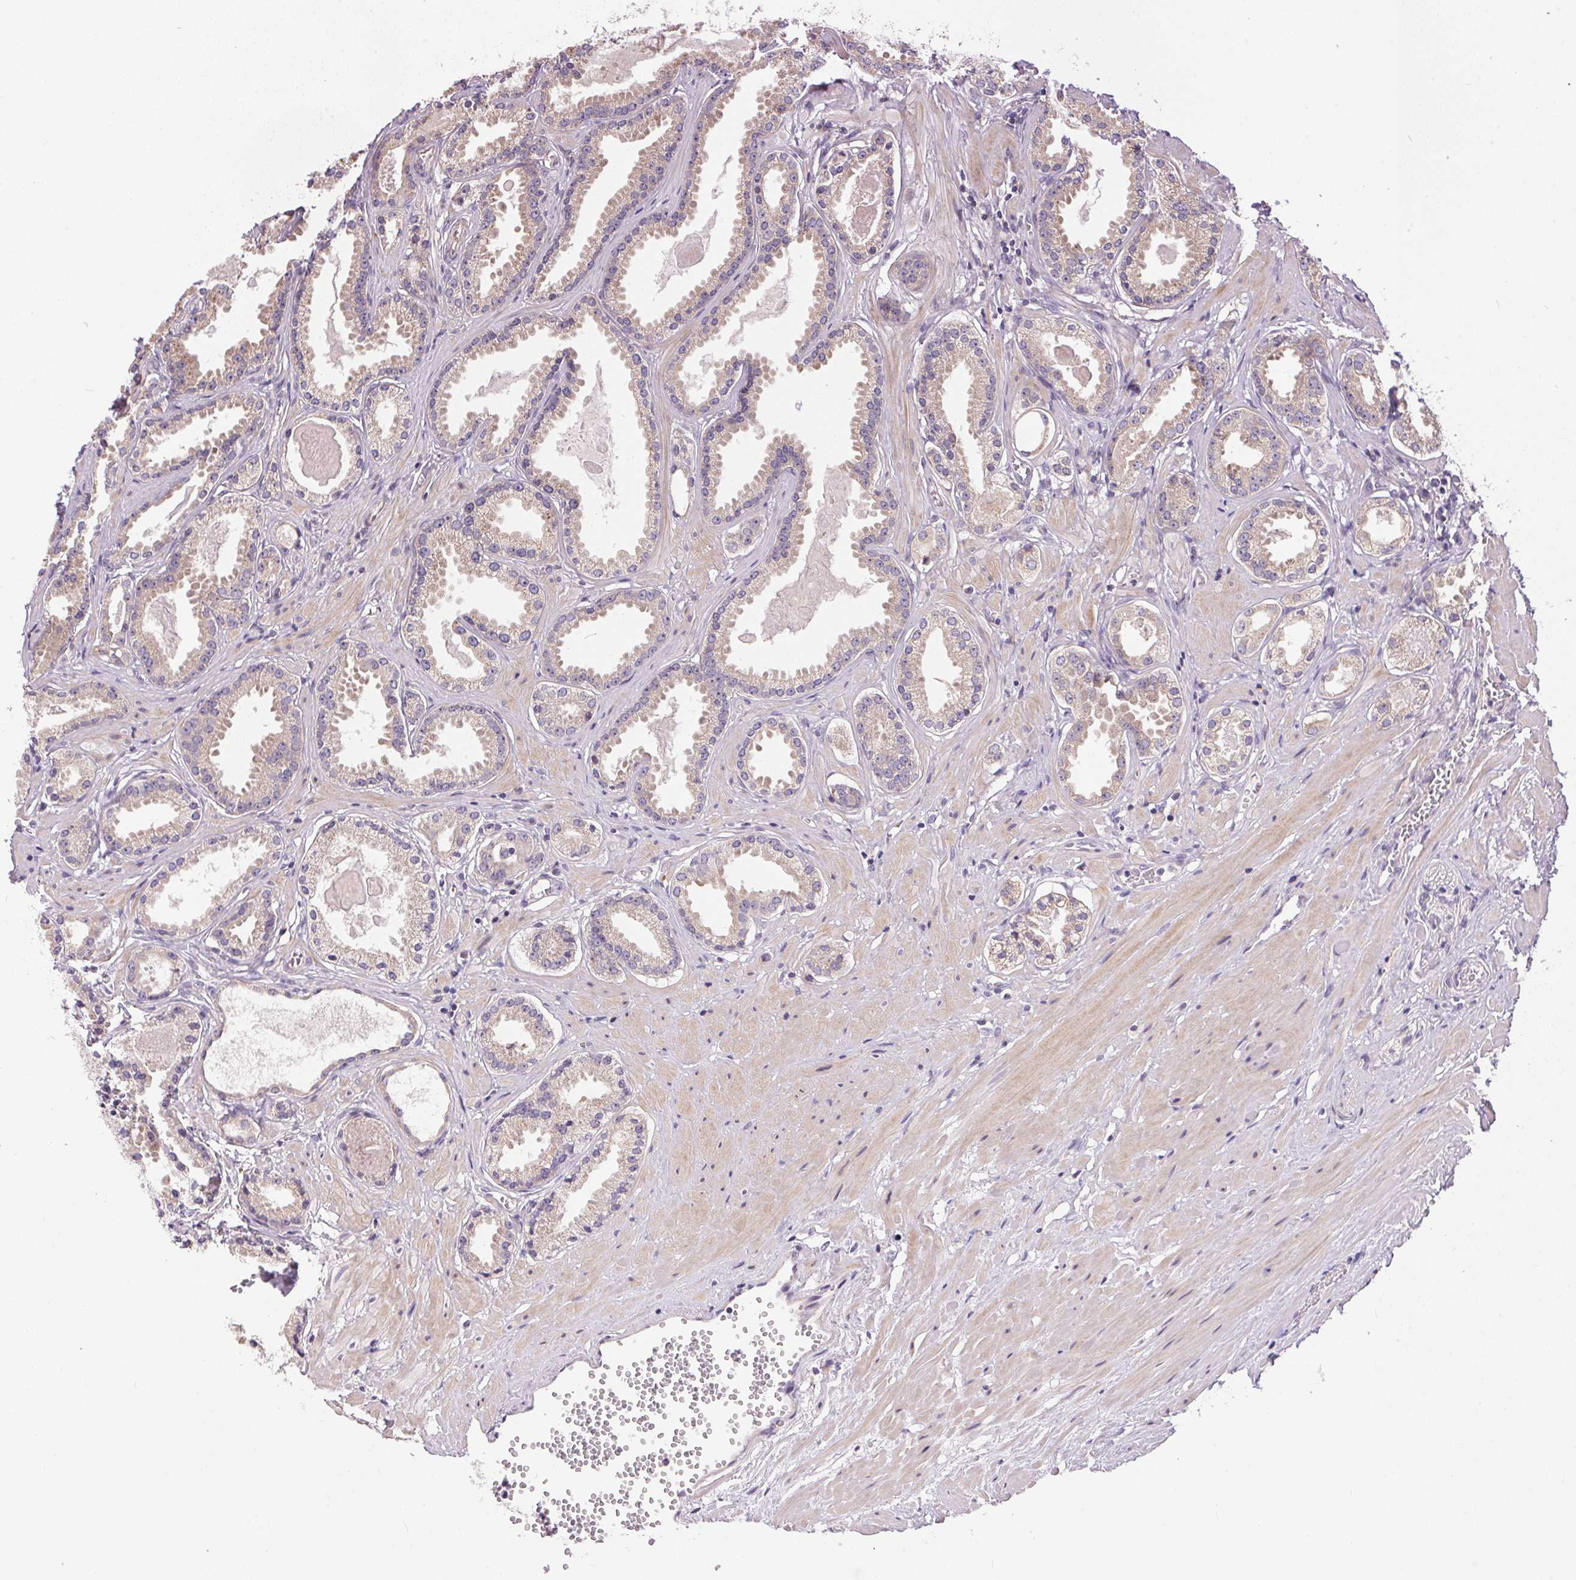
{"staining": {"intensity": "weak", "quantity": ">75%", "location": "cytoplasmic/membranous"}, "tissue": "prostate cancer", "cell_type": "Tumor cells", "image_type": "cancer", "snomed": [{"axis": "morphology", "description": "Adenocarcinoma, NOS"}, {"axis": "morphology", "description": "Adenocarcinoma, Low grade"}, {"axis": "topography", "description": "Prostate"}], "caption": "Prostate cancer (adenocarcinoma) was stained to show a protein in brown. There is low levels of weak cytoplasmic/membranous staining in approximately >75% of tumor cells.", "gene": "UNC13B", "patient": {"sex": "male", "age": 64}}